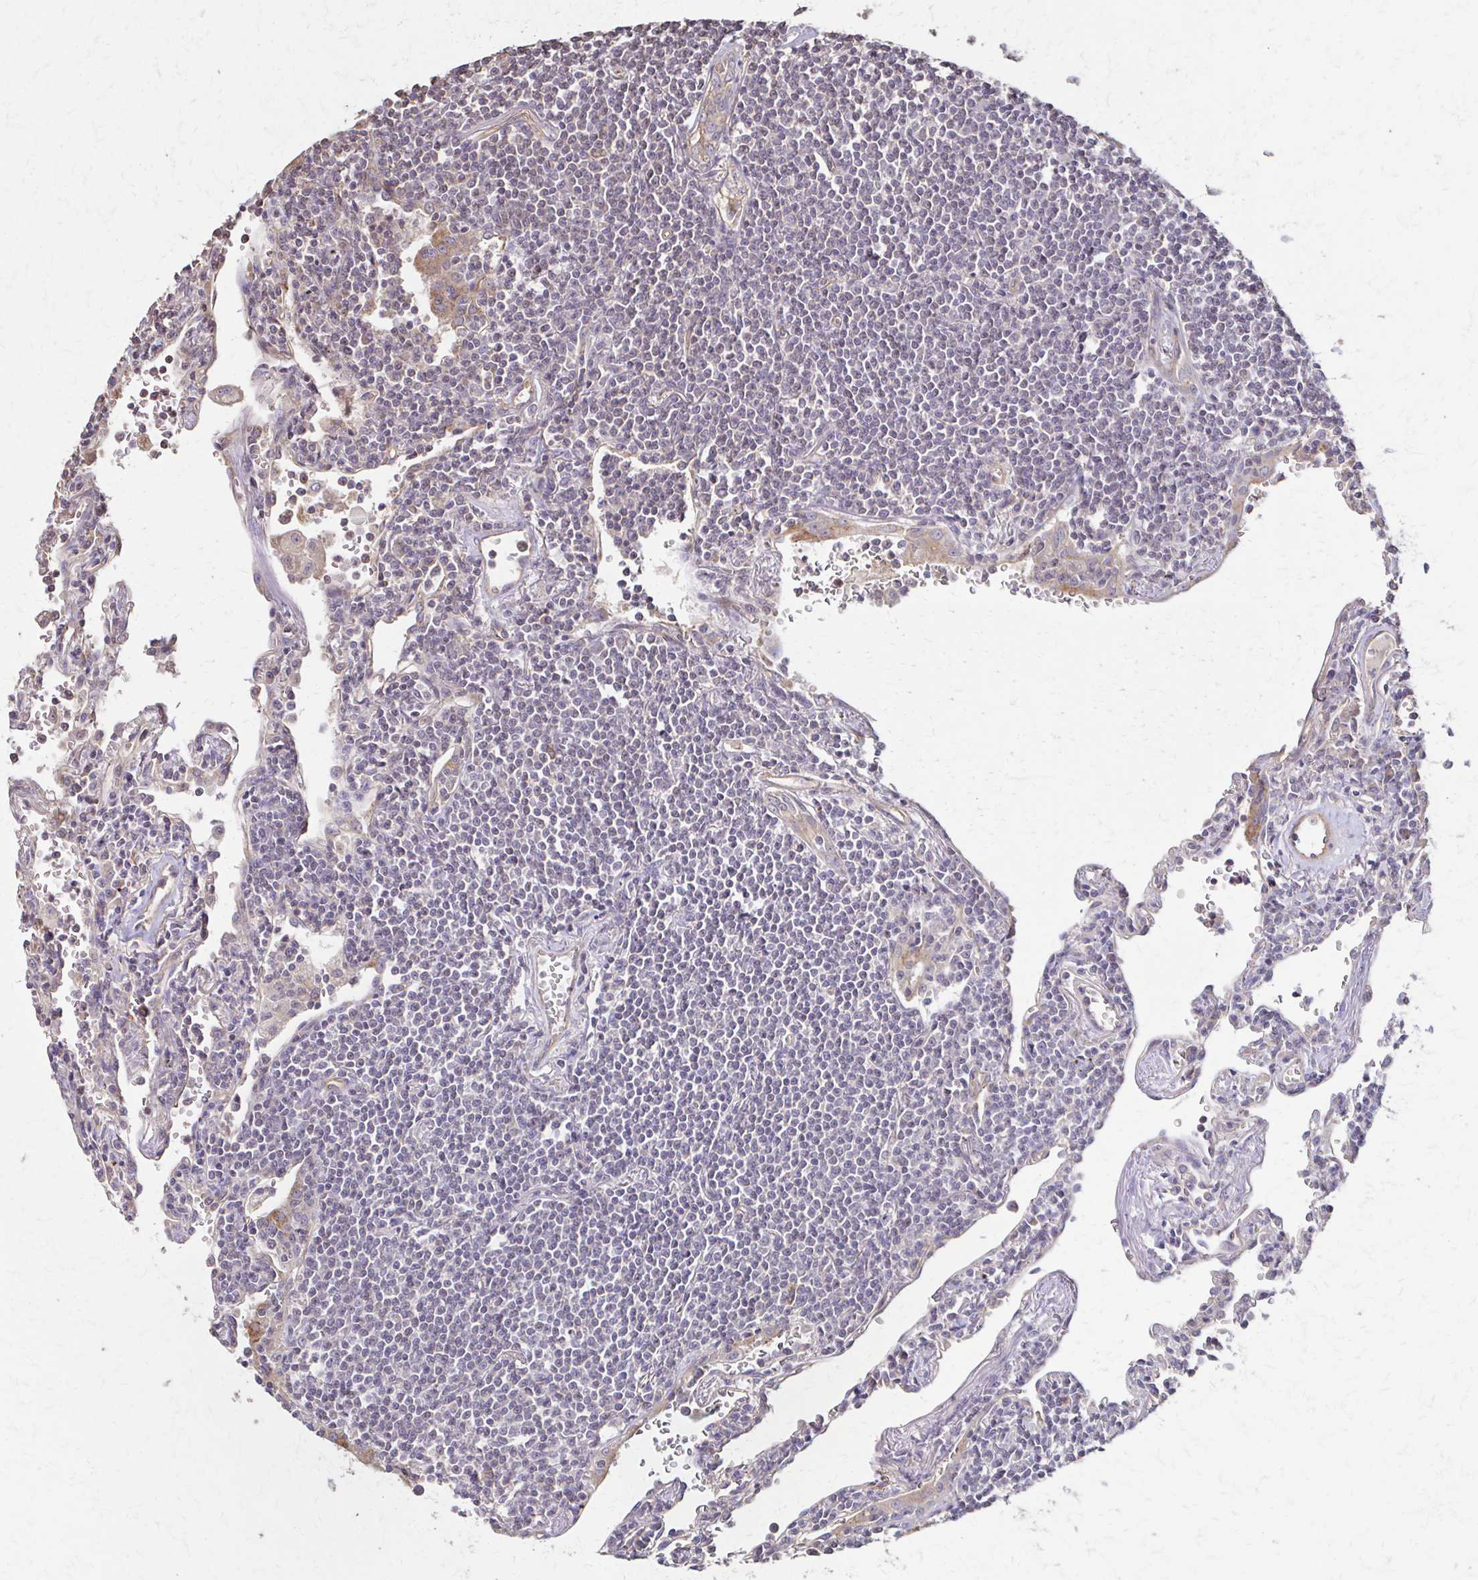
{"staining": {"intensity": "negative", "quantity": "none", "location": "none"}, "tissue": "lymphoma", "cell_type": "Tumor cells", "image_type": "cancer", "snomed": [{"axis": "morphology", "description": "Malignant lymphoma, non-Hodgkin's type, Low grade"}, {"axis": "topography", "description": "Lung"}], "caption": "A high-resolution histopathology image shows immunohistochemistry staining of malignant lymphoma, non-Hodgkin's type (low-grade), which displays no significant positivity in tumor cells. The staining is performed using DAB brown chromogen with nuclei counter-stained in using hematoxylin.", "gene": "IL18BP", "patient": {"sex": "female", "age": 71}}